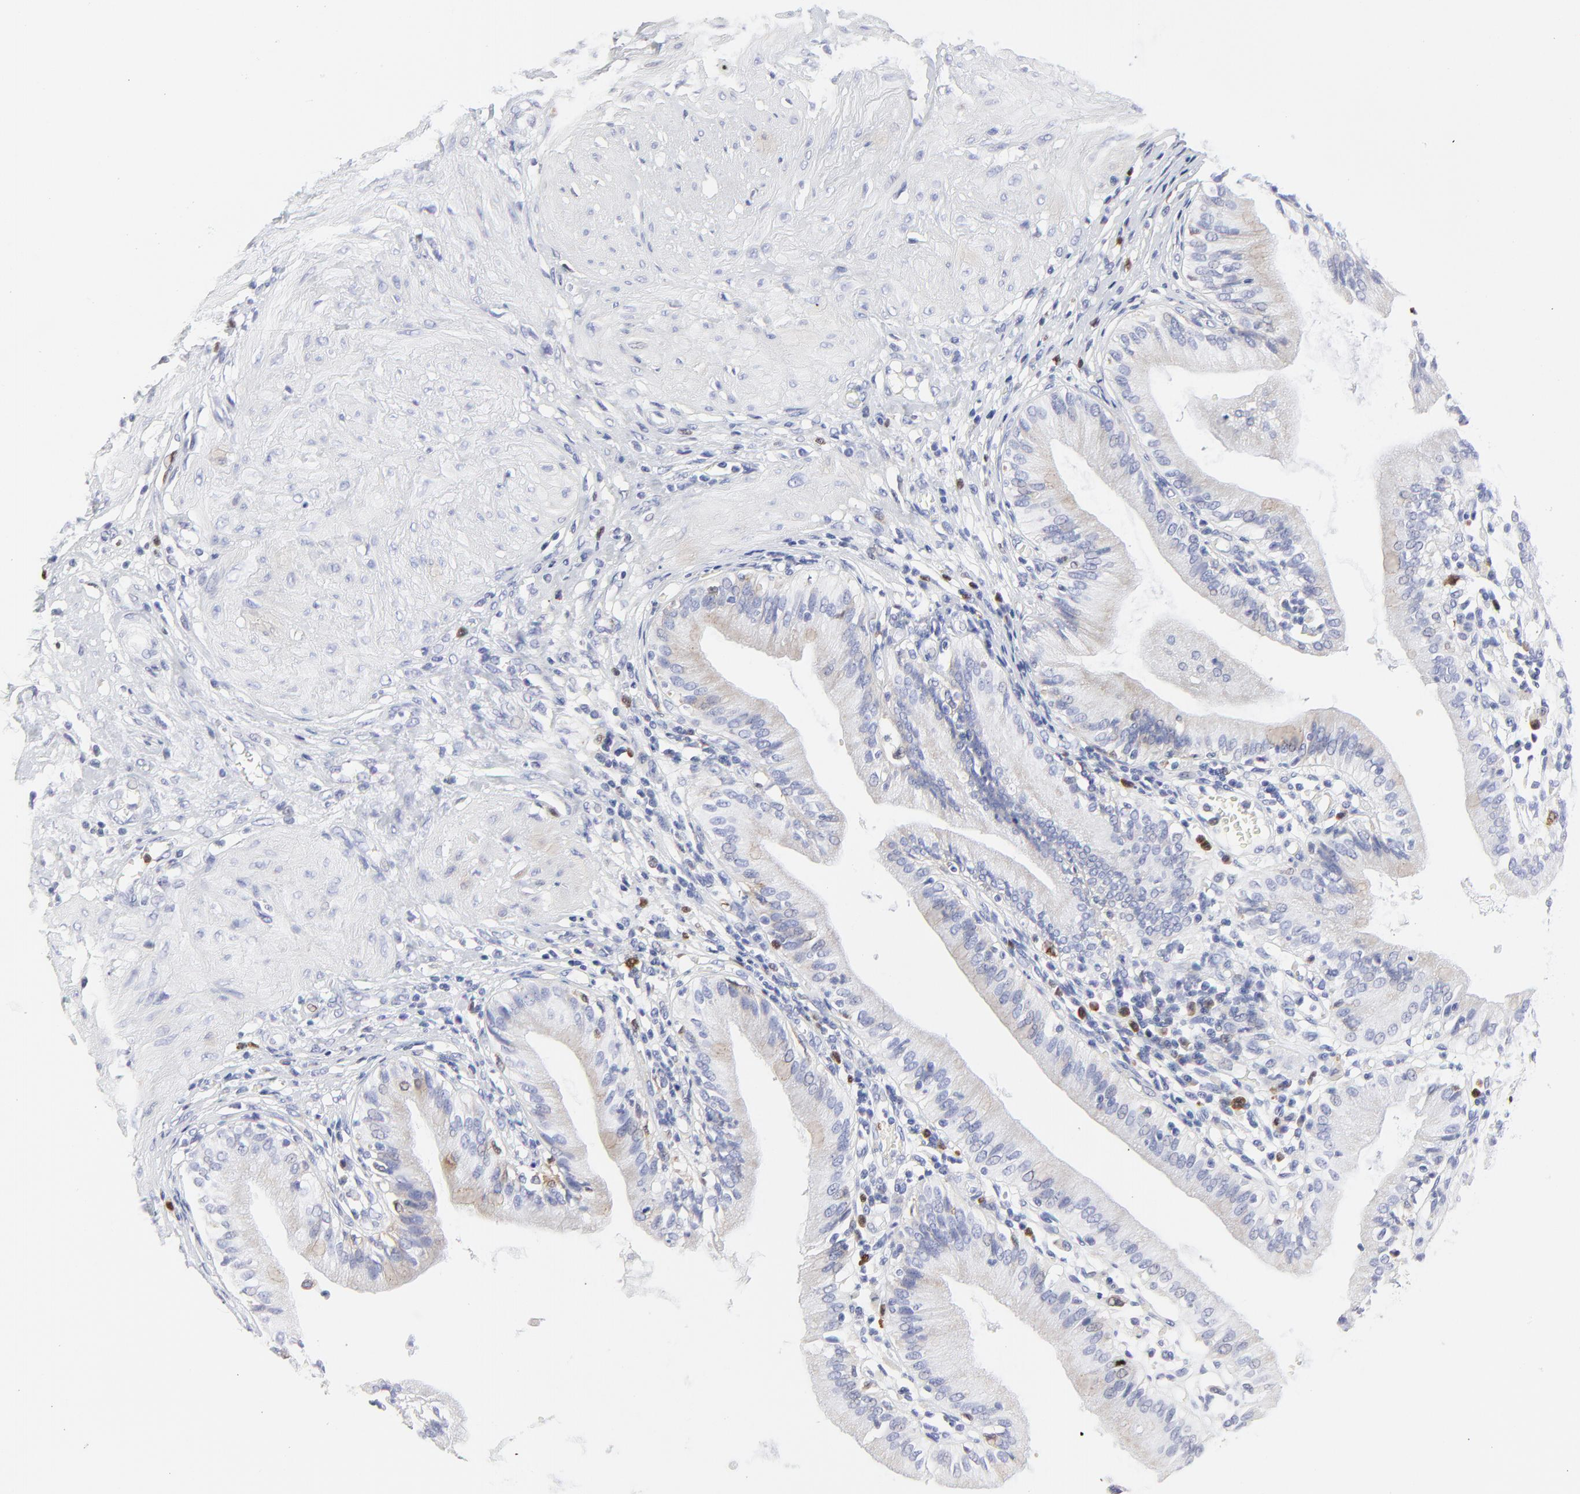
{"staining": {"intensity": "negative", "quantity": "none", "location": "none"}, "tissue": "gallbladder", "cell_type": "Glandular cells", "image_type": "normal", "snomed": [{"axis": "morphology", "description": "Normal tissue, NOS"}, {"axis": "topography", "description": "Gallbladder"}], "caption": "Immunohistochemistry image of normal gallbladder: gallbladder stained with DAB (3,3'-diaminobenzidine) exhibits no significant protein staining in glandular cells.", "gene": "NCAPH", "patient": {"sex": "male", "age": 58}}